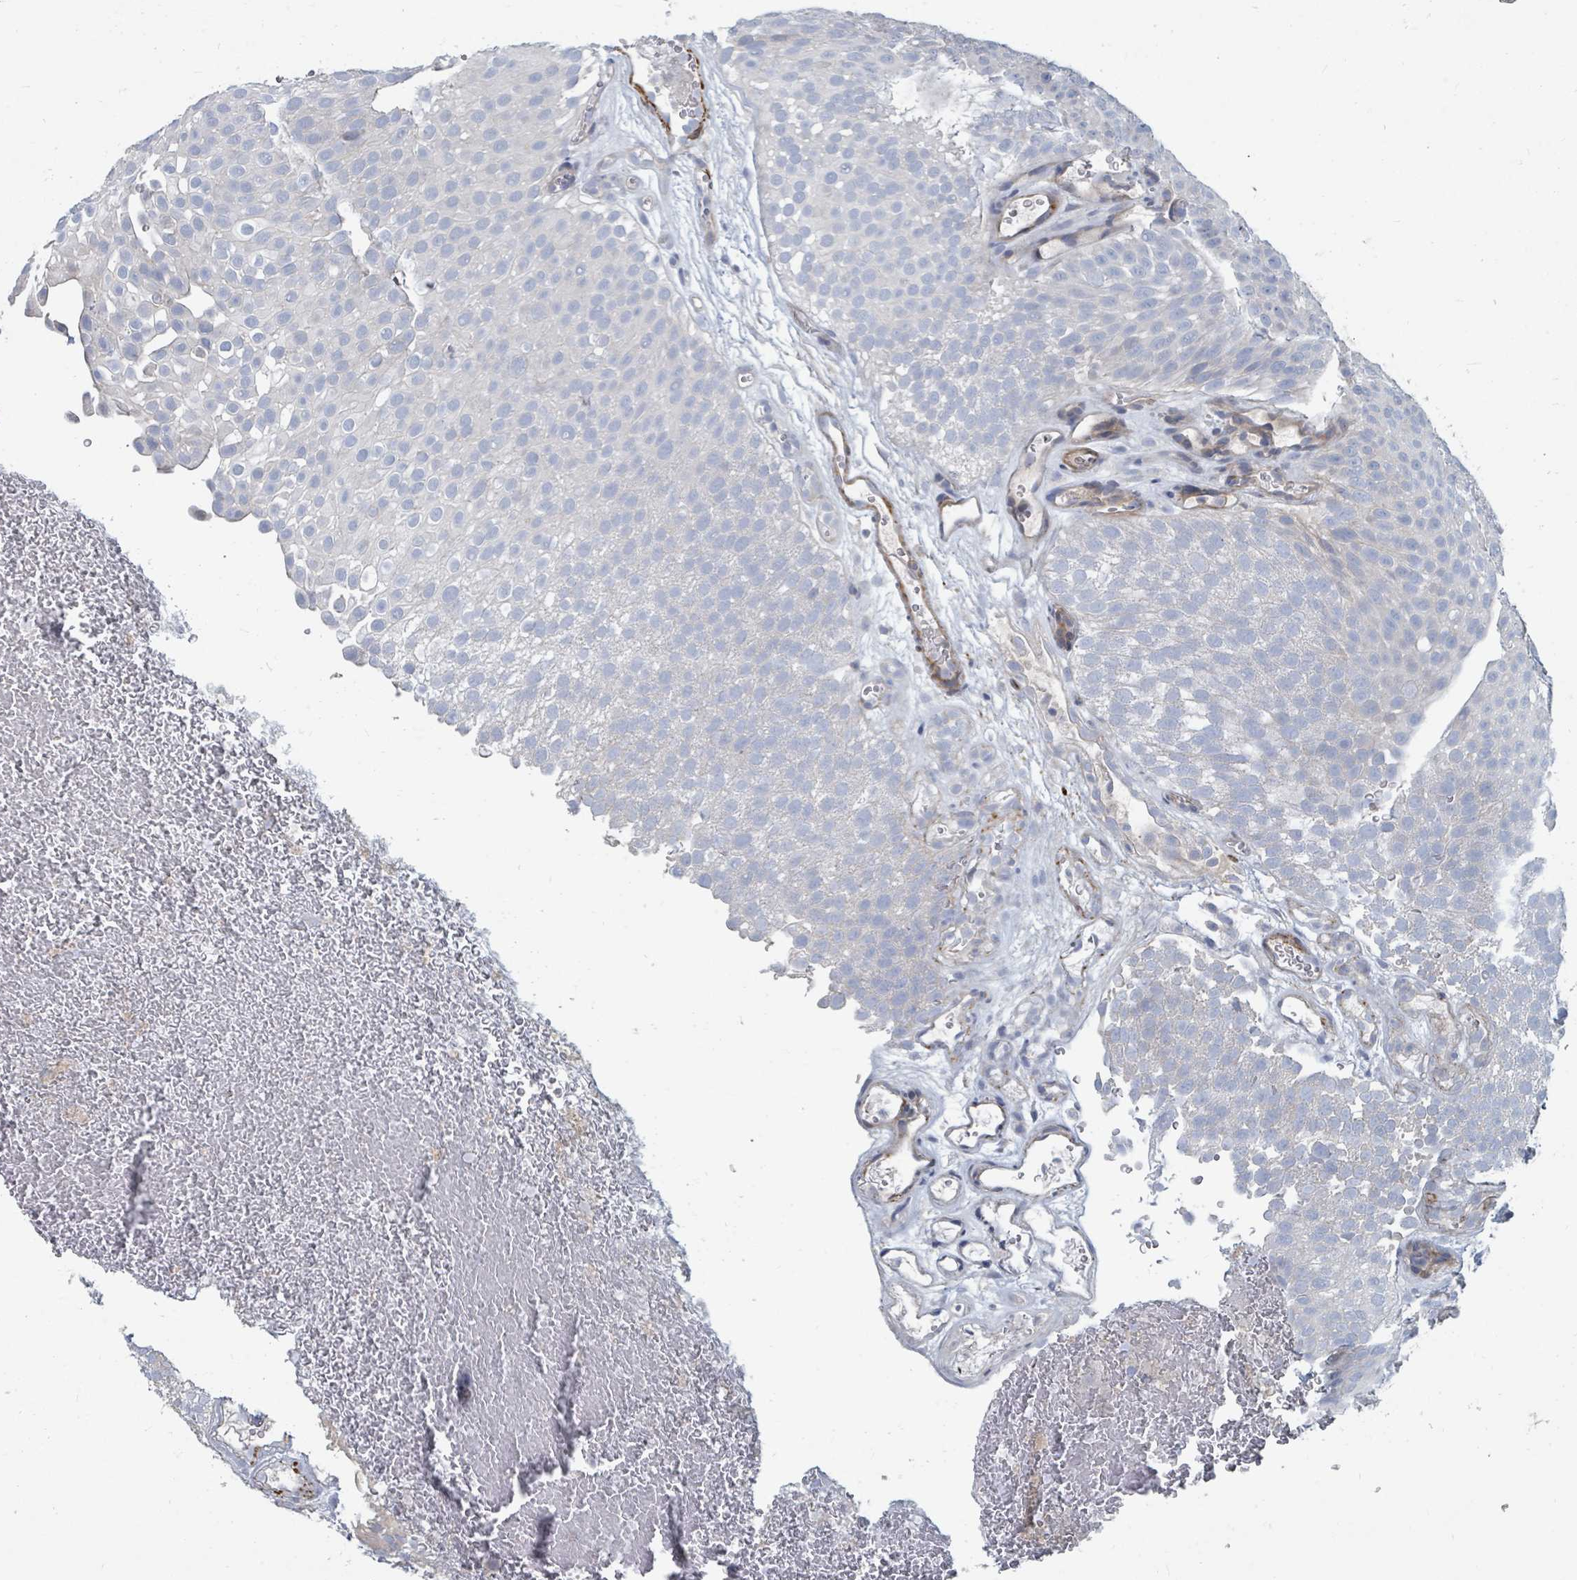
{"staining": {"intensity": "negative", "quantity": "none", "location": "none"}, "tissue": "urothelial cancer", "cell_type": "Tumor cells", "image_type": "cancer", "snomed": [{"axis": "morphology", "description": "Urothelial carcinoma, Low grade"}, {"axis": "topography", "description": "Urinary bladder"}], "caption": "Immunohistochemistry photomicrograph of neoplastic tissue: human urothelial cancer stained with DAB (3,3'-diaminobenzidine) reveals no significant protein expression in tumor cells.", "gene": "ARGFX", "patient": {"sex": "male", "age": 78}}